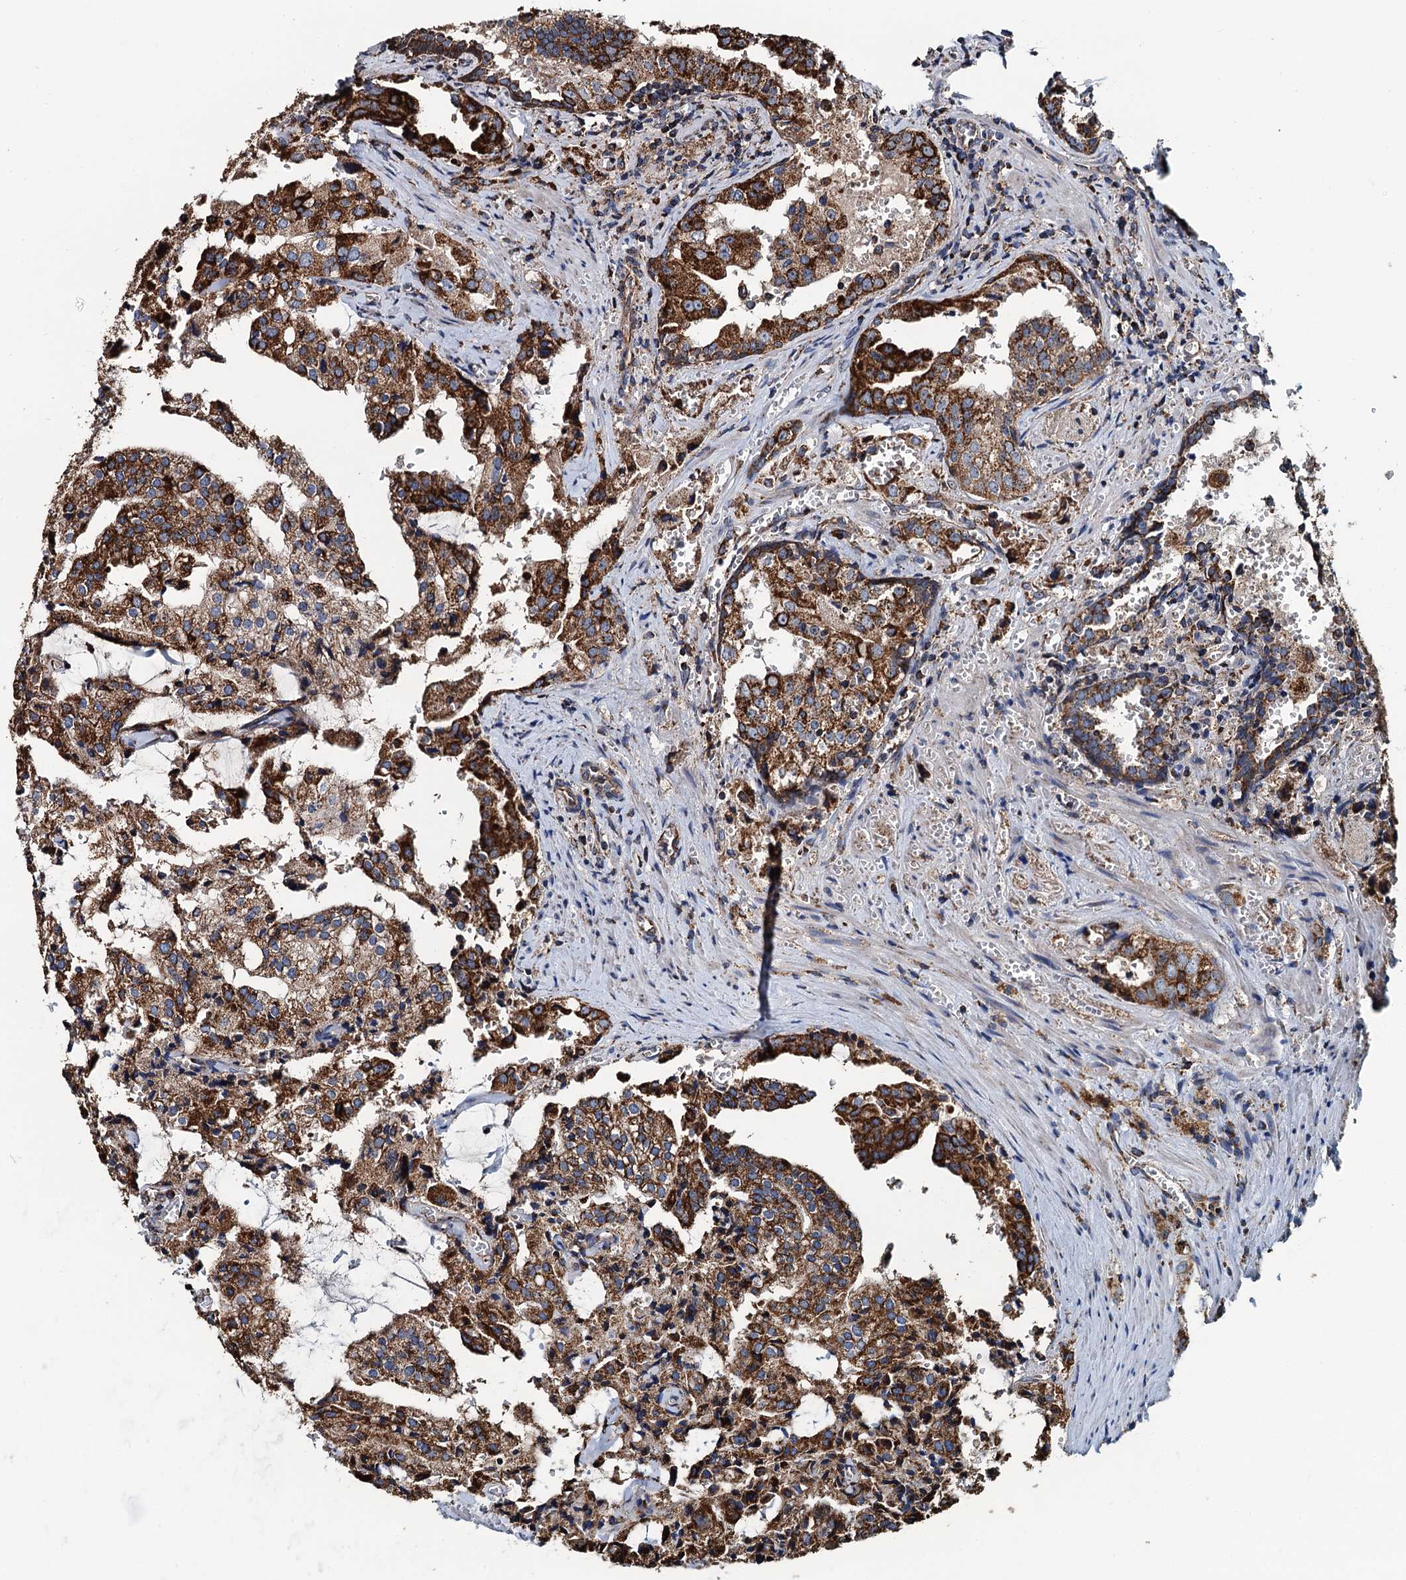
{"staining": {"intensity": "strong", "quantity": ">75%", "location": "cytoplasmic/membranous"}, "tissue": "prostate cancer", "cell_type": "Tumor cells", "image_type": "cancer", "snomed": [{"axis": "morphology", "description": "Adenocarcinoma, High grade"}, {"axis": "topography", "description": "Prostate"}], "caption": "Immunohistochemical staining of human prostate cancer shows high levels of strong cytoplasmic/membranous protein positivity in approximately >75% of tumor cells.", "gene": "AAGAB", "patient": {"sex": "male", "age": 68}}